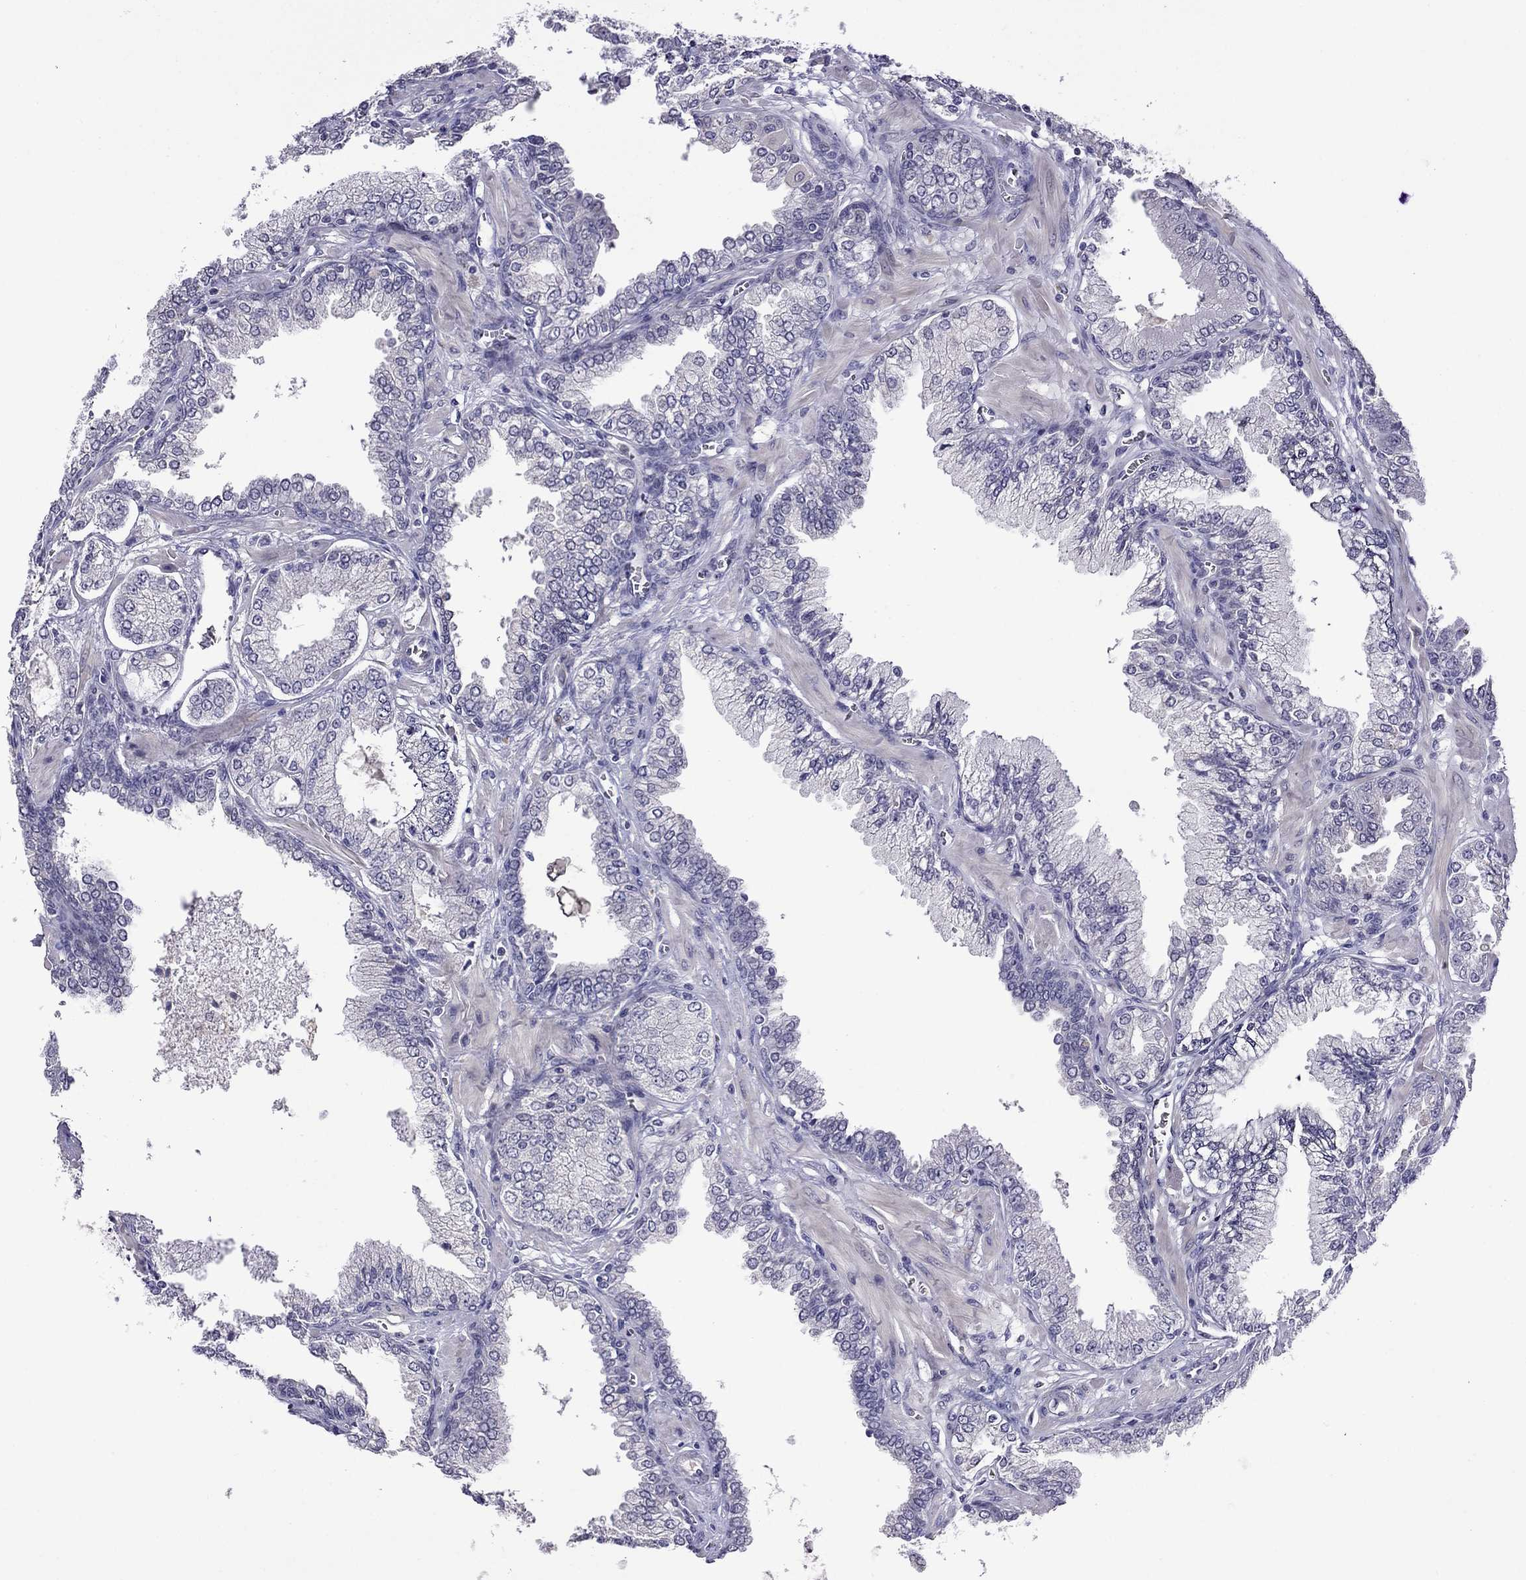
{"staining": {"intensity": "negative", "quantity": "none", "location": "none"}, "tissue": "prostate cancer", "cell_type": "Tumor cells", "image_type": "cancer", "snomed": [{"axis": "morphology", "description": "Adenocarcinoma, NOS"}, {"axis": "topography", "description": "Prostate"}], "caption": "Immunohistochemistry of prostate adenocarcinoma exhibits no positivity in tumor cells.", "gene": "STAR", "patient": {"sex": "male", "age": 64}}